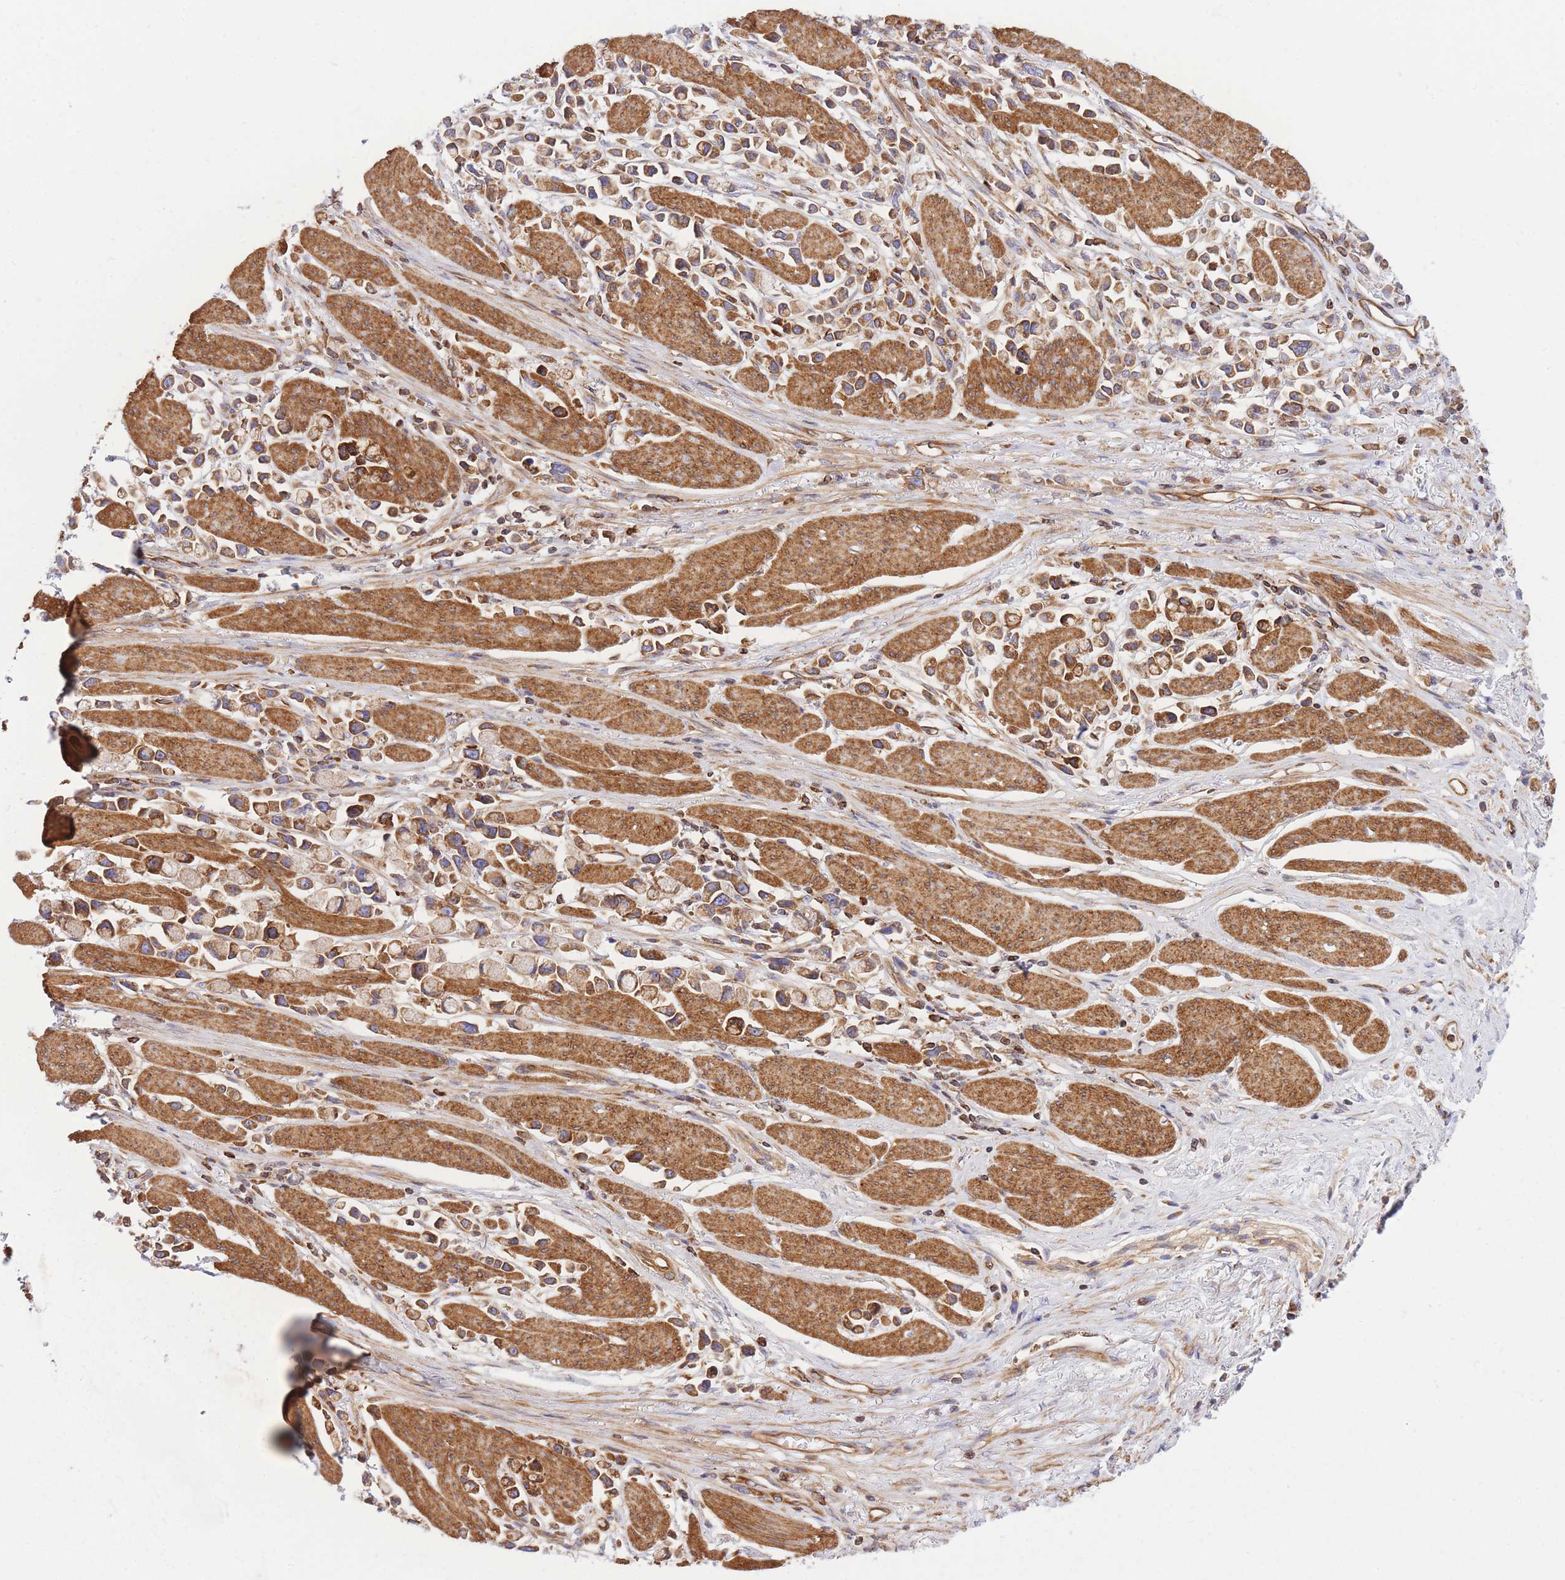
{"staining": {"intensity": "moderate", "quantity": ">75%", "location": "cytoplasmic/membranous"}, "tissue": "stomach cancer", "cell_type": "Tumor cells", "image_type": "cancer", "snomed": [{"axis": "morphology", "description": "Adenocarcinoma, NOS"}, {"axis": "topography", "description": "Stomach"}], "caption": "A high-resolution micrograph shows immunohistochemistry (IHC) staining of adenocarcinoma (stomach), which exhibits moderate cytoplasmic/membranous staining in approximately >75% of tumor cells.", "gene": "REM1", "patient": {"sex": "female", "age": 81}}